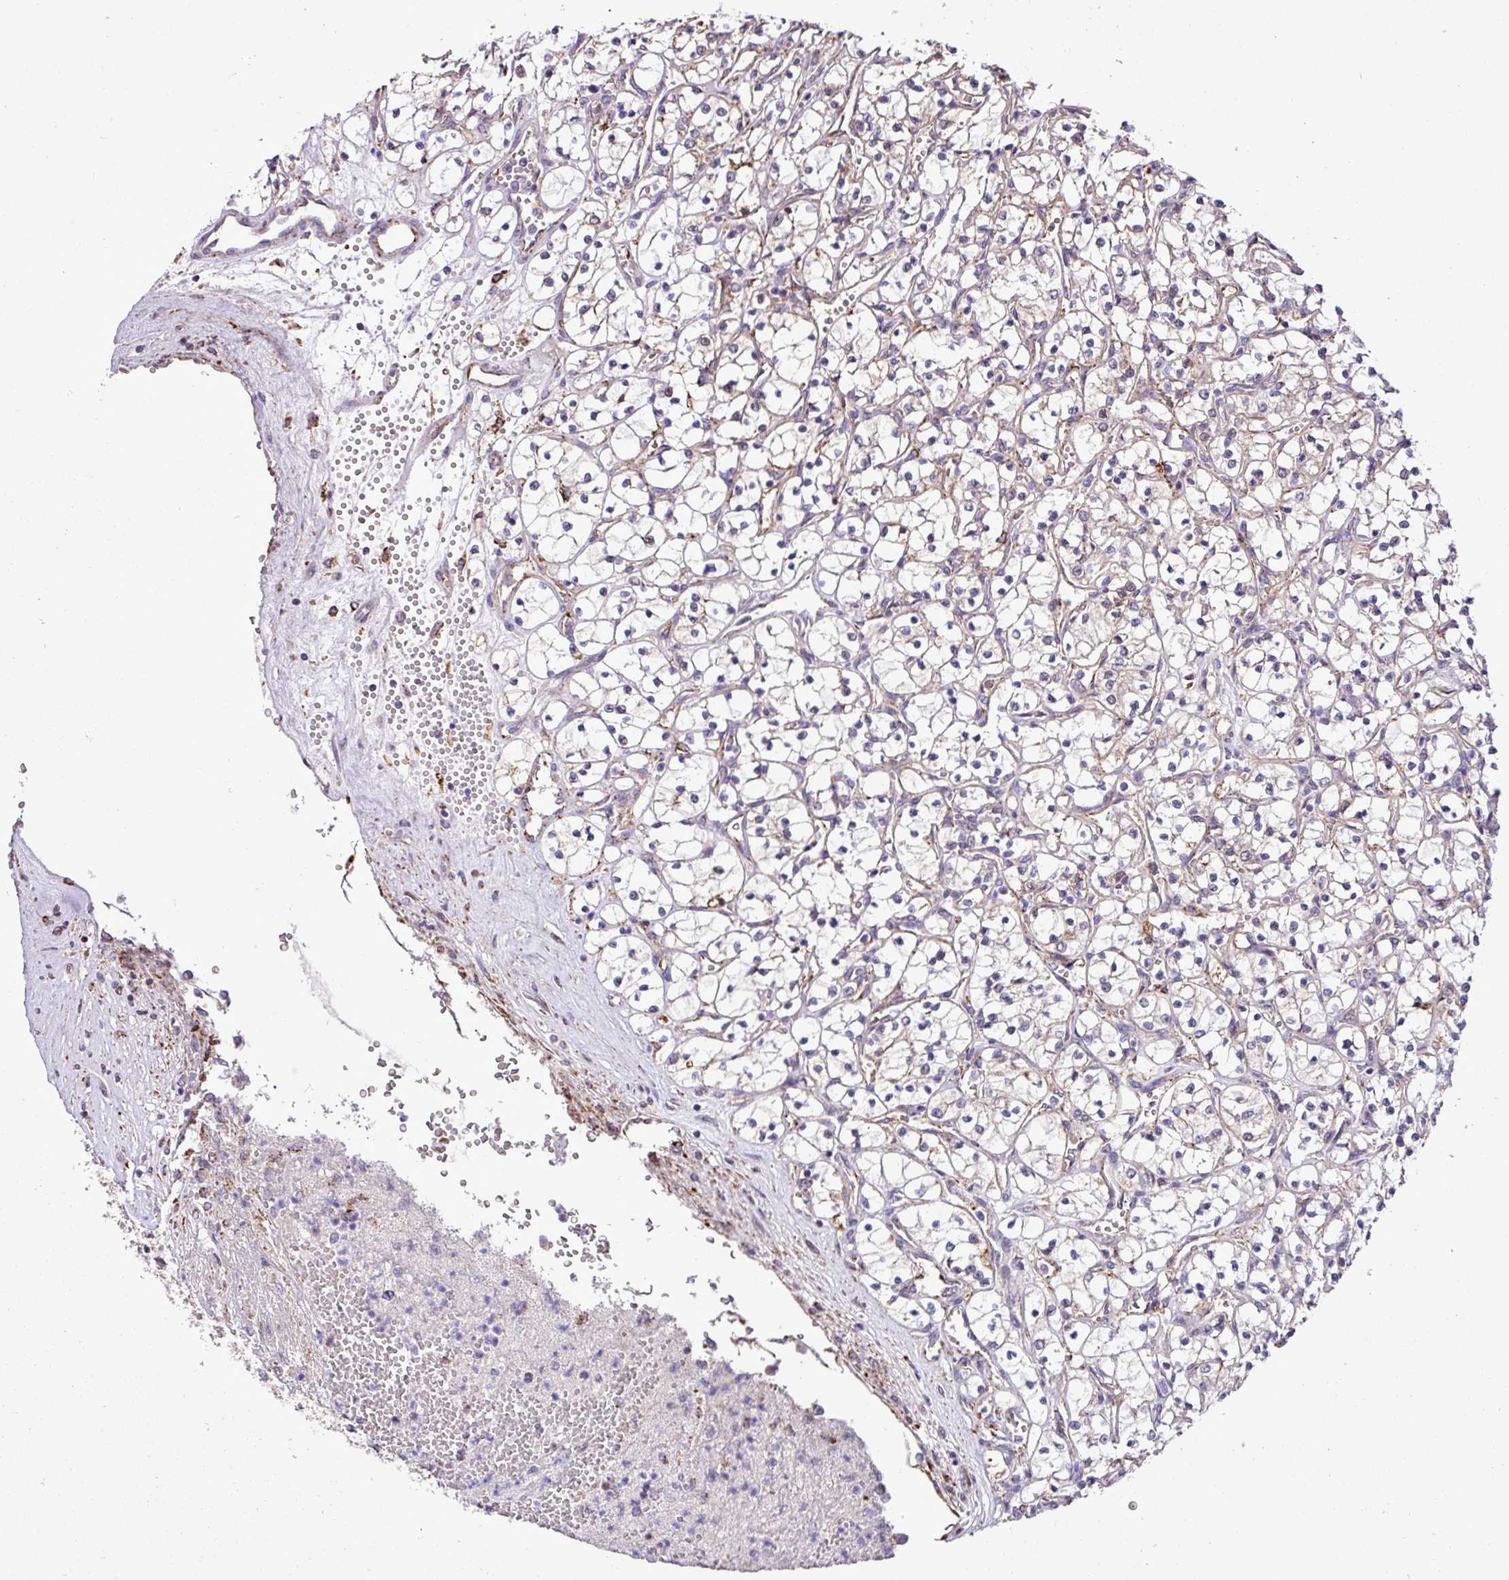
{"staining": {"intensity": "weak", "quantity": "25%-75%", "location": "cytoplasmic/membranous"}, "tissue": "renal cancer", "cell_type": "Tumor cells", "image_type": "cancer", "snomed": [{"axis": "morphology", "description": "Adenocarcinoma, NOS"}, {"axis": "topography", "description": "Kidney"}], "caption": "A high-resolution micrograph shows IHC staining of renal cancer, which shows weak cytoplasmic/membranous expression in about 25%-75% of tumor cells.", "gene": "RPP25L", "patient": {"sex": "female", "age": 69}}